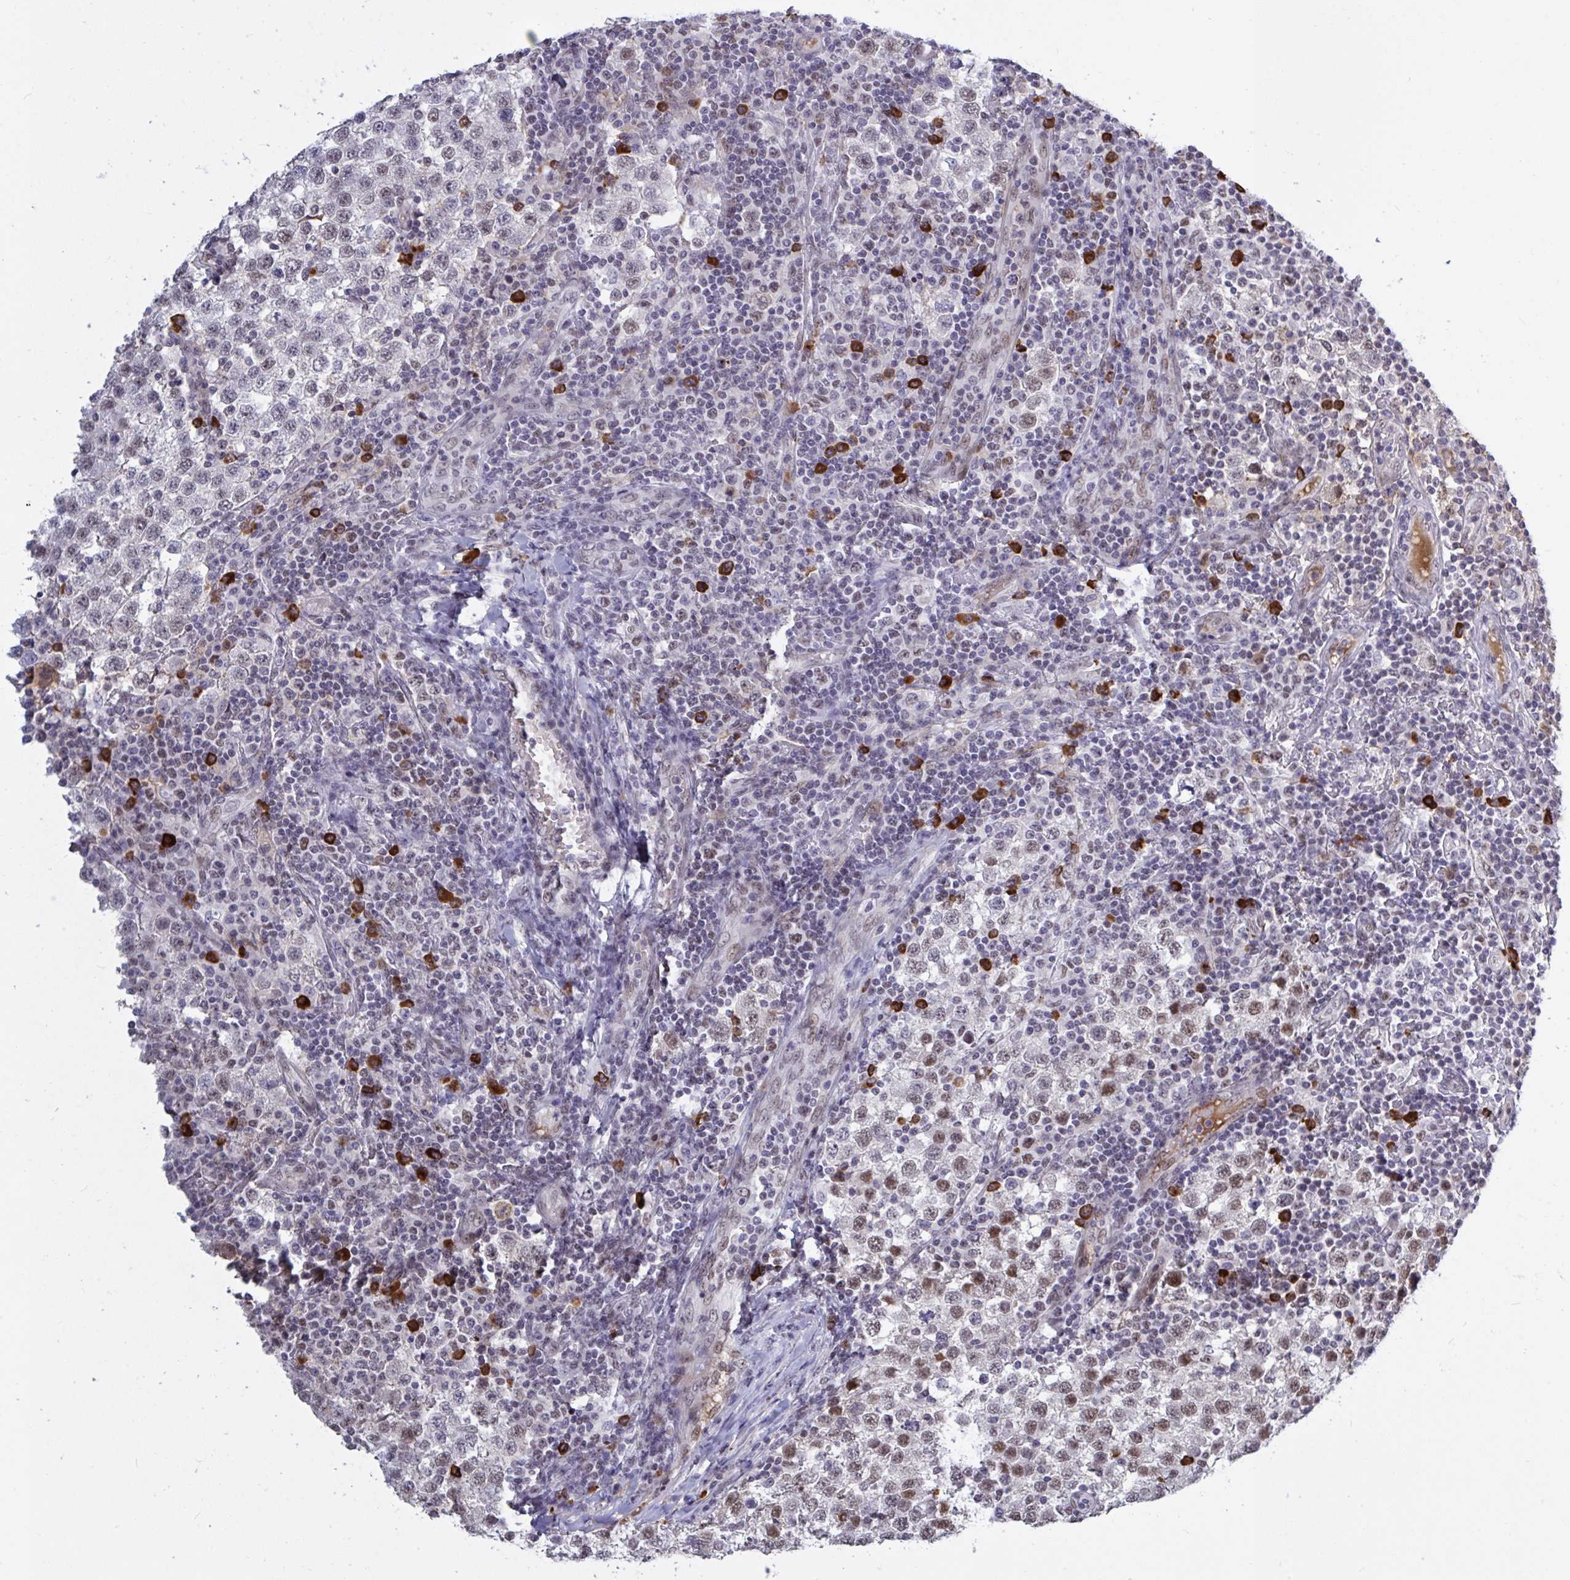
{"staining": {"intensity": "moderate", "quantity": ">75%", "location": "nuclear"}, "tissue": "testis cancer", "cell_type": "Tumor cells", "image_type": "cancer", "snomed": [{"axis": "morphology", "description": "Seminoma, NOS"}, {"axis": "topography", "description": "Testis"}], "caption": "High-magnification brightfield microscopy of testis seminoma stained with DAB (brown) and counterstained with hematoxylin (blue). tumor cells exhibit moderate nuclear expression is present in about>75% of cells. Using DAB (3,3'-diaminobenzidine) (brown) and hematoxylin (blue) stains, captured at high magnification using brightfield microscopy.", "gene": "BCL7B", "patient": {"sex": "male", "age": 34}}